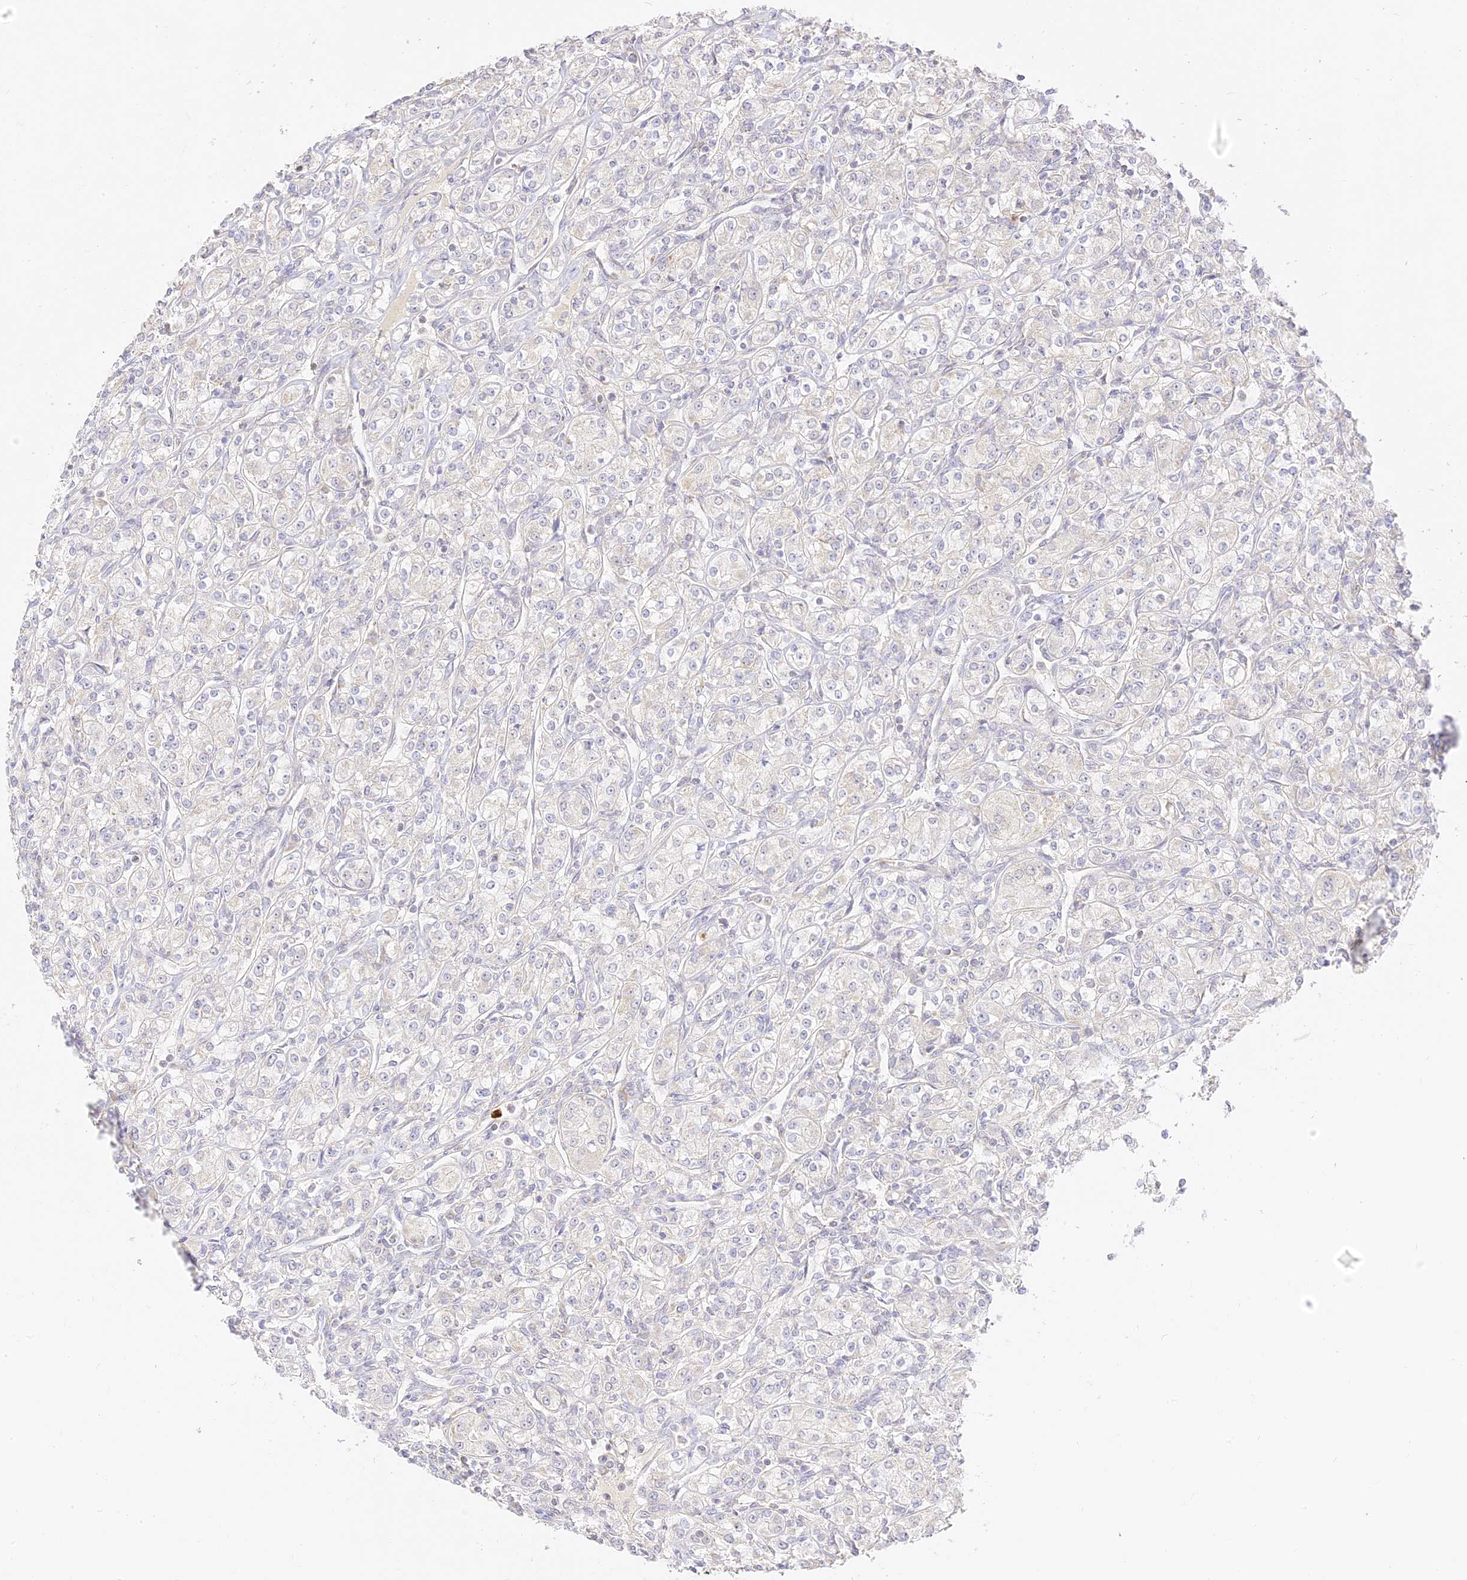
{"staining": {"intensity": "negative", "quantity": "none", "location": "none"}, "tissue": "renal cancer", "cell_type": "Tumor cells", "image_type": "cancer", "snomed": [{"axis": "morphology", "description": "Adenocarcinoma, NOS"}, {"axis": "topography", "description": "Kidney"}], "caption": "The IHC histopathology image has no significant expression in tumor cells of renal cancer (adenocarcinoma) tissue. (Stains: DAB immunohistochemistry with hematoxylin counter stain, Microscopy: brightfield microscopy at high magnification).", "gene": "LRRC15", "patient": {"sex": "male", "age": 77}}